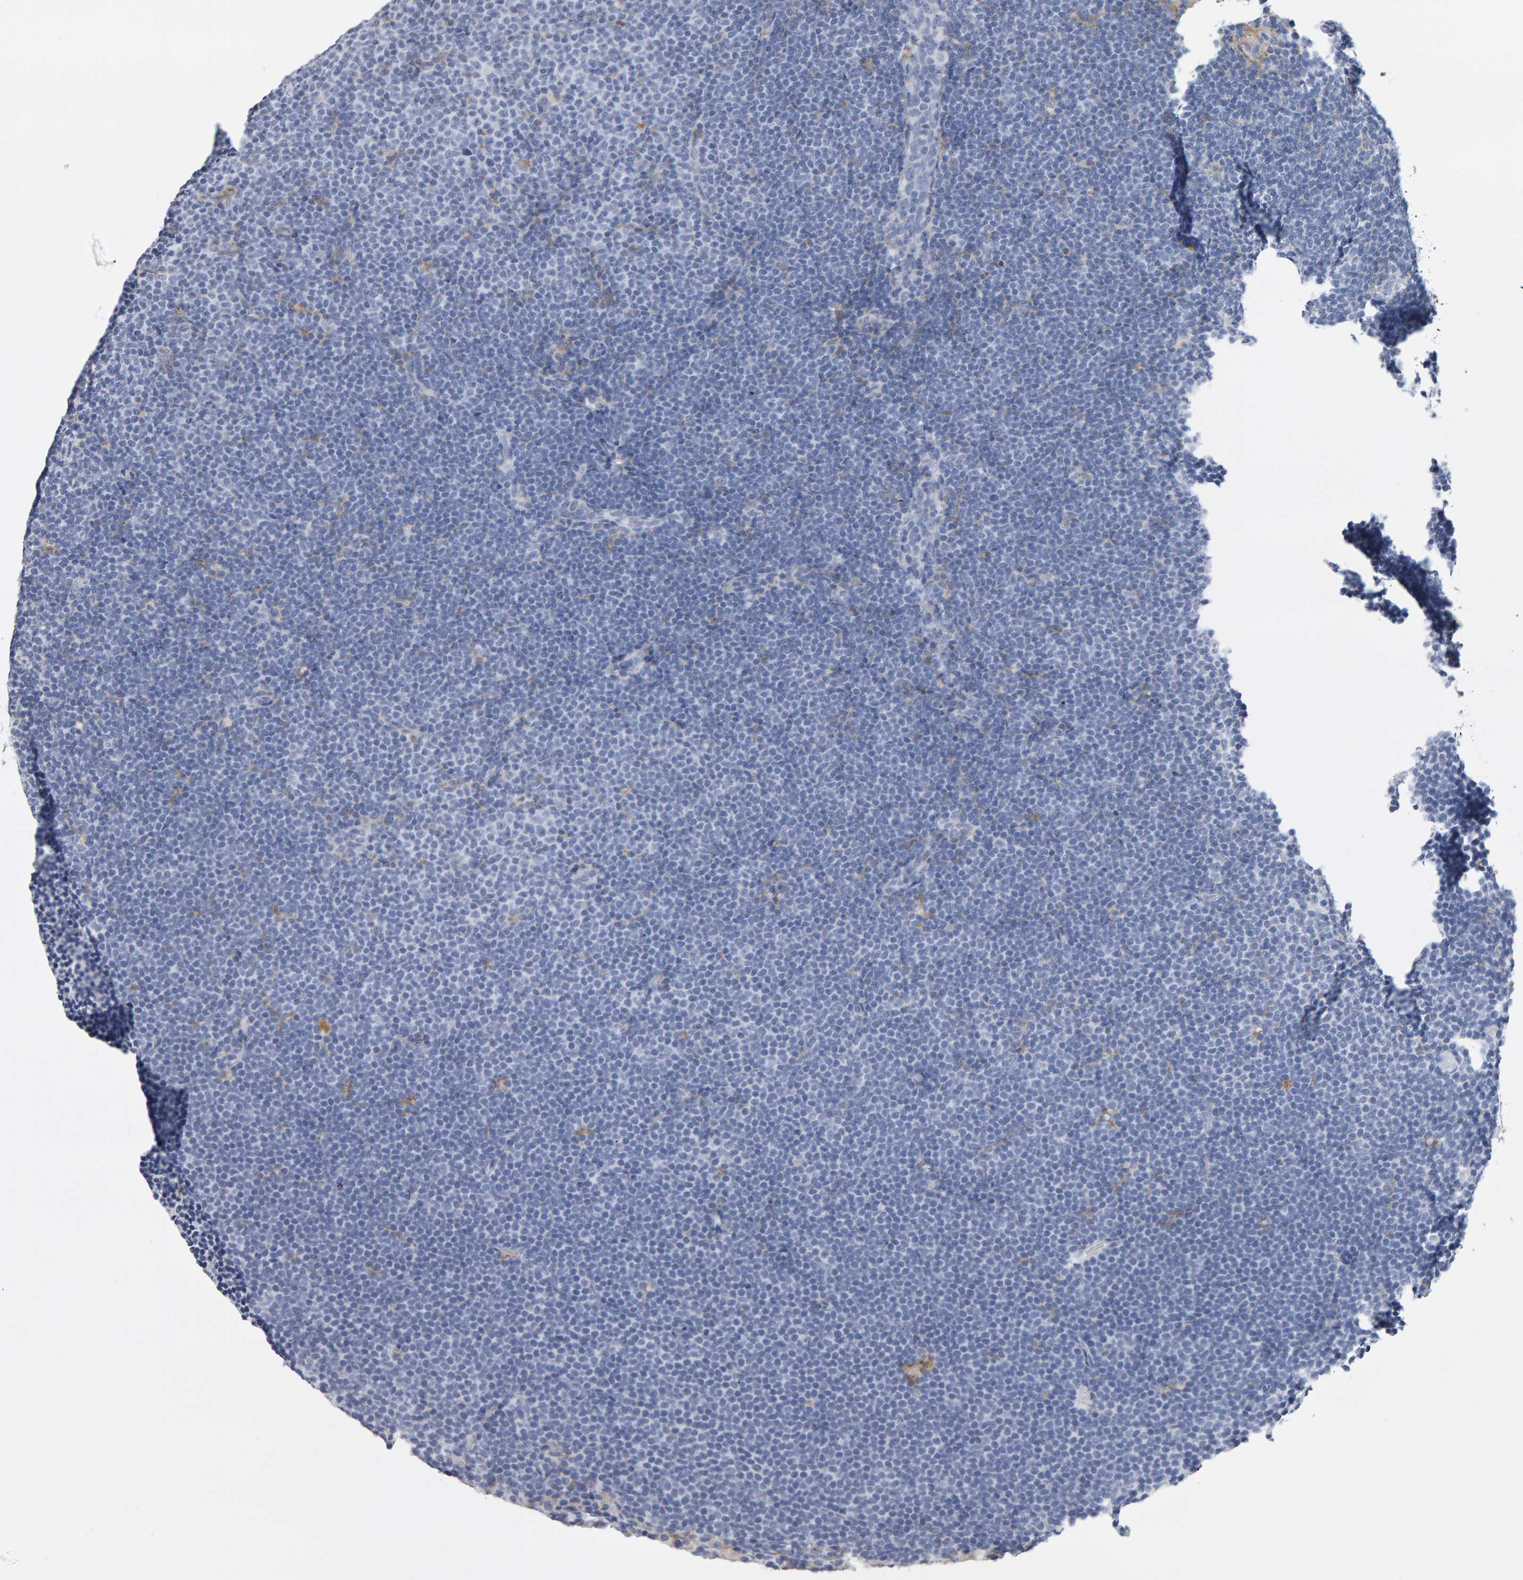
{"staining": {"intensity": "negative", "quantity": "none", "location": "none"}, "tissue": "lymphoma", "cell_type": "Tumor cells", "image_type": "cancer", "snomed": [{"axis": "morphology", "description": "Malignant lymphoma, non-Hodgkin's type, Low grade"}, {"axis": "topography", "description": "Lymph node"}], "caption": "High power microscopy image of an immunohistochemistry (IHC) histopathology image of malignant lymphoma, non-Hodgkin's type (low-grade), revealing no significant staining in tumor cells. (DAB immunohistochemistry (IHC) visualized using brightfield microscopy, high magnification).", "gene": "CD38", "patient": {"sex": "female", "age": 53}}